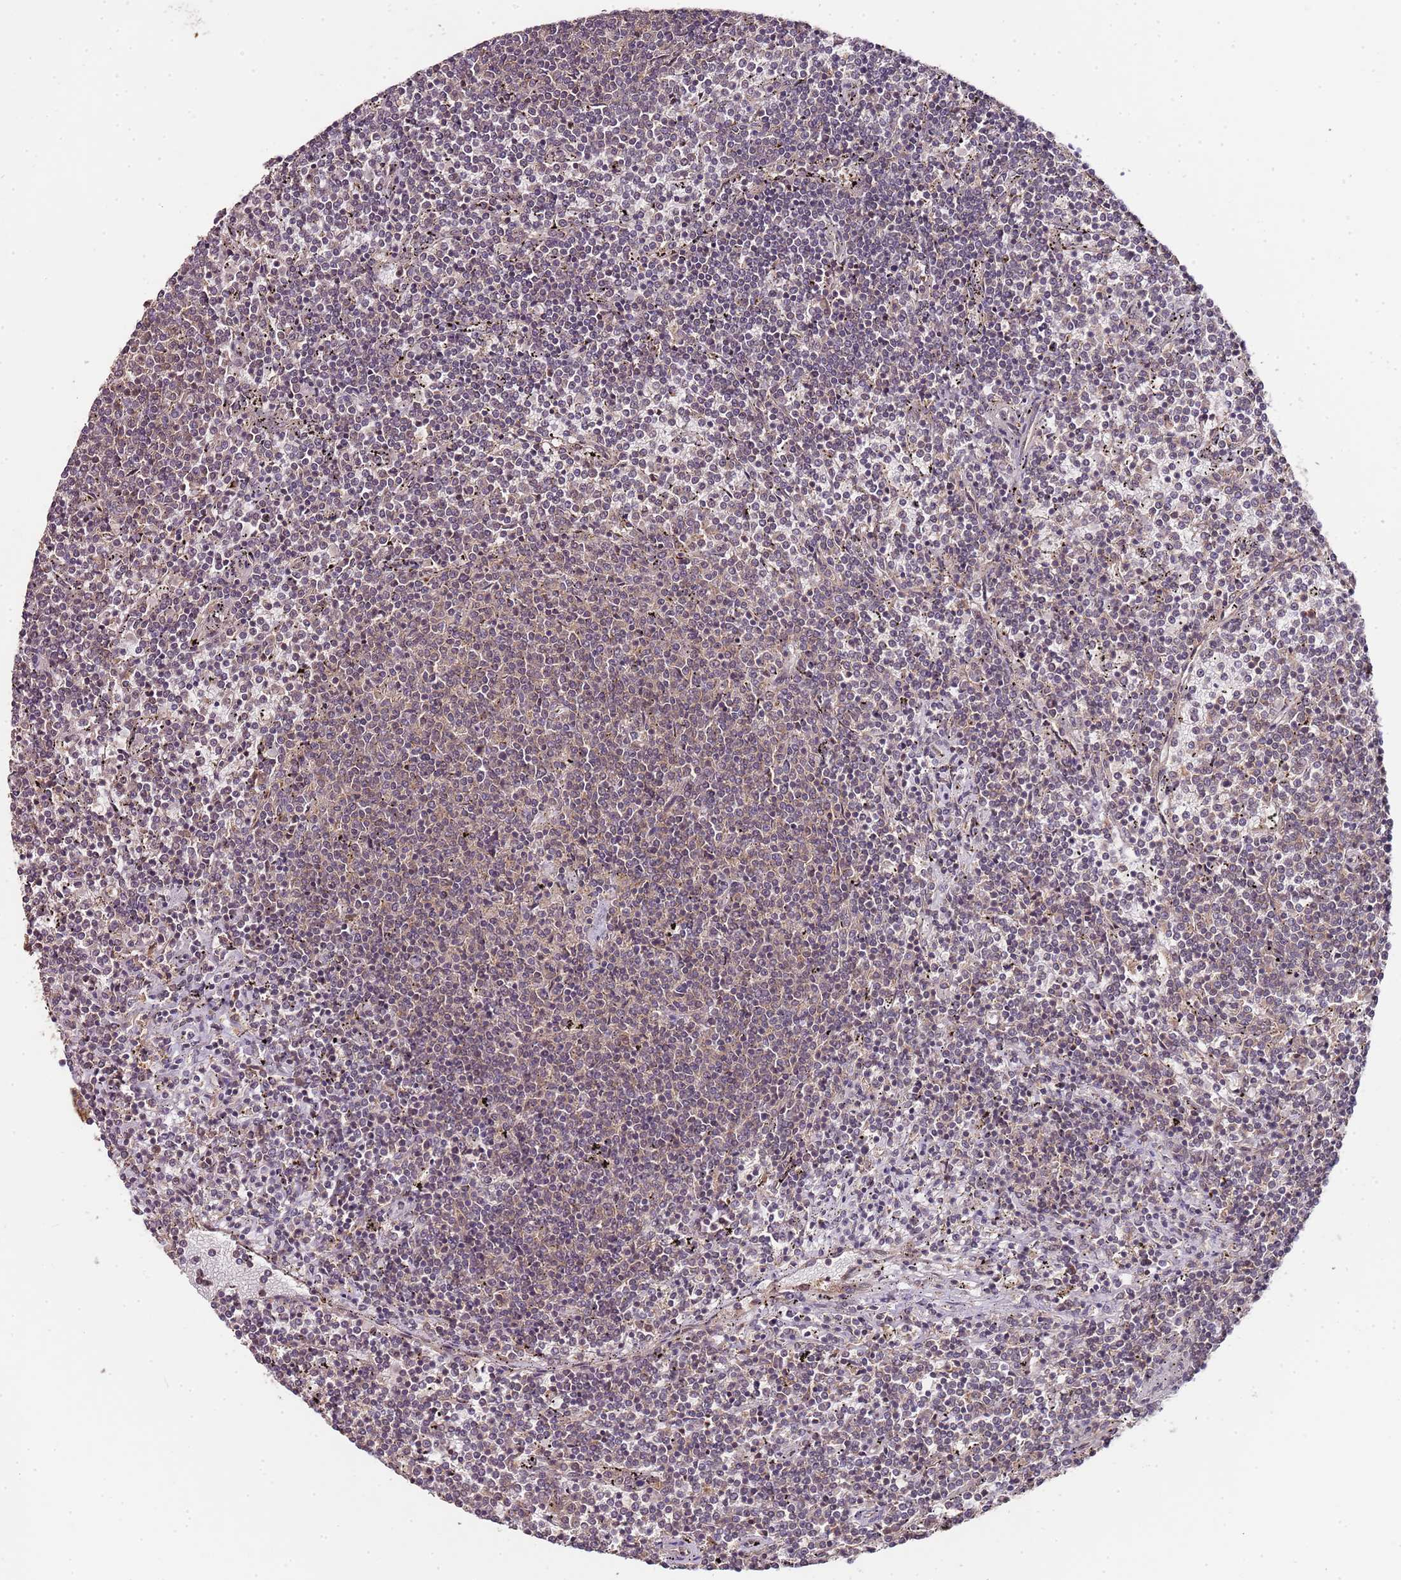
{"staining": {"intensity": "negative", "quantity": "none", "location": "none"}, "tissue": "lymphoma", "cell_type": "Tumor cells", "image_type": "cancer", "snomed": [{"axis": "morphology", "description": "Malignant lymphoma, non-Hodgkin's type, Low grade"}, {"axis": "topography", "description": "Spleen"}], "caption": "Tumor cells are negative for protein expression in human lymphoma.", "gene": "LIN37", "patient": {"sex": "female", "age": 50}}